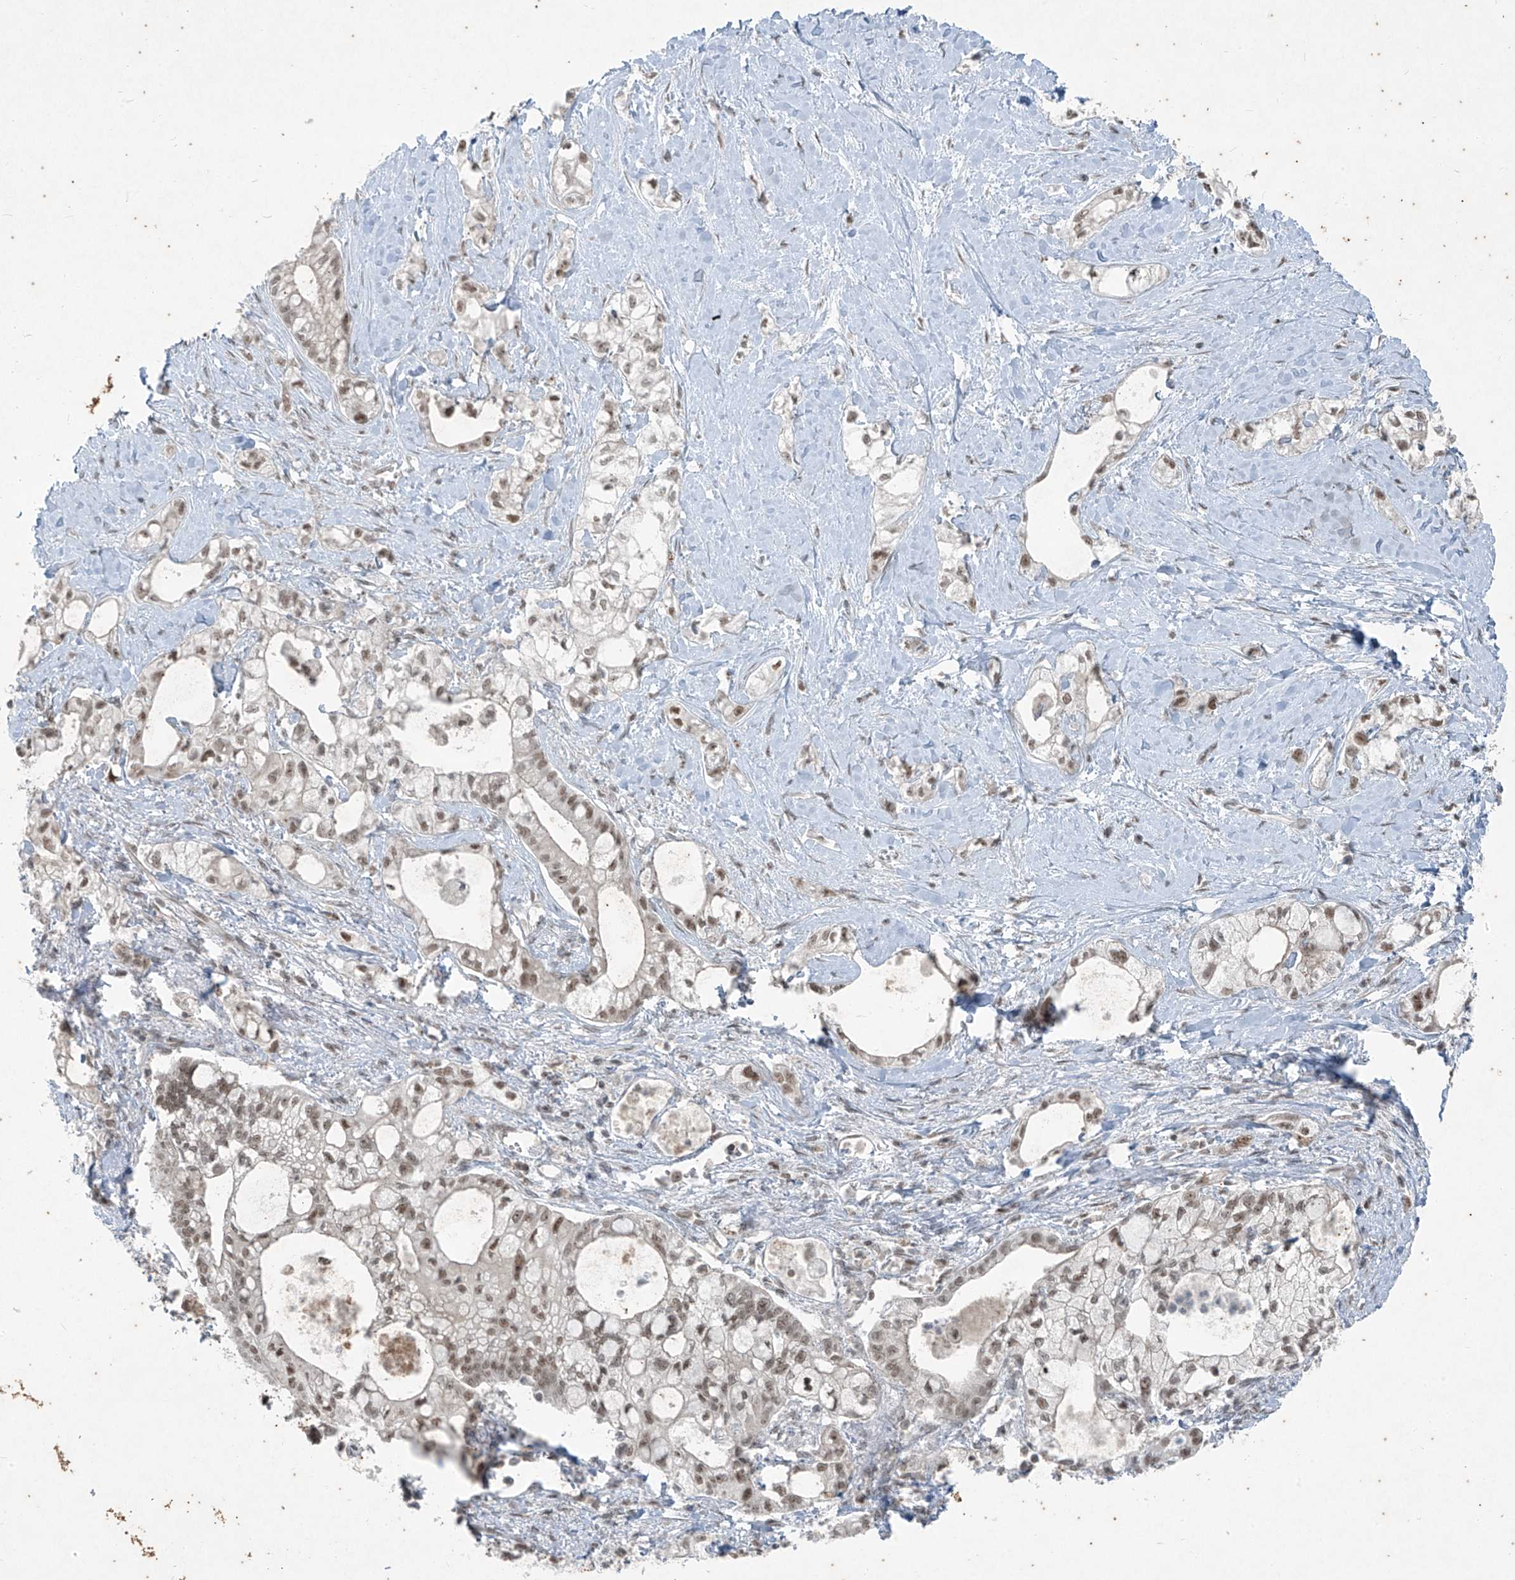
{"staining": {"intensity": "weak", "quantity": "25%-75%", "location": "nuclear"}, "tissue": "pancreatic cancer", "cell_type": "Tumor cells", "image_type": "cancer", "snomed": [{"axis": "morphology", "description": "Adenocarcinoma, NOS"}, {"axis": "topography", "description": "Pancreas"}], "caption": "An image of pancreatic cancer stained for a protein displays weak nuclear brown staining in tumor cells.", "gene": "ZNF354B", "patient": {"sex": "male", "age": 70}}